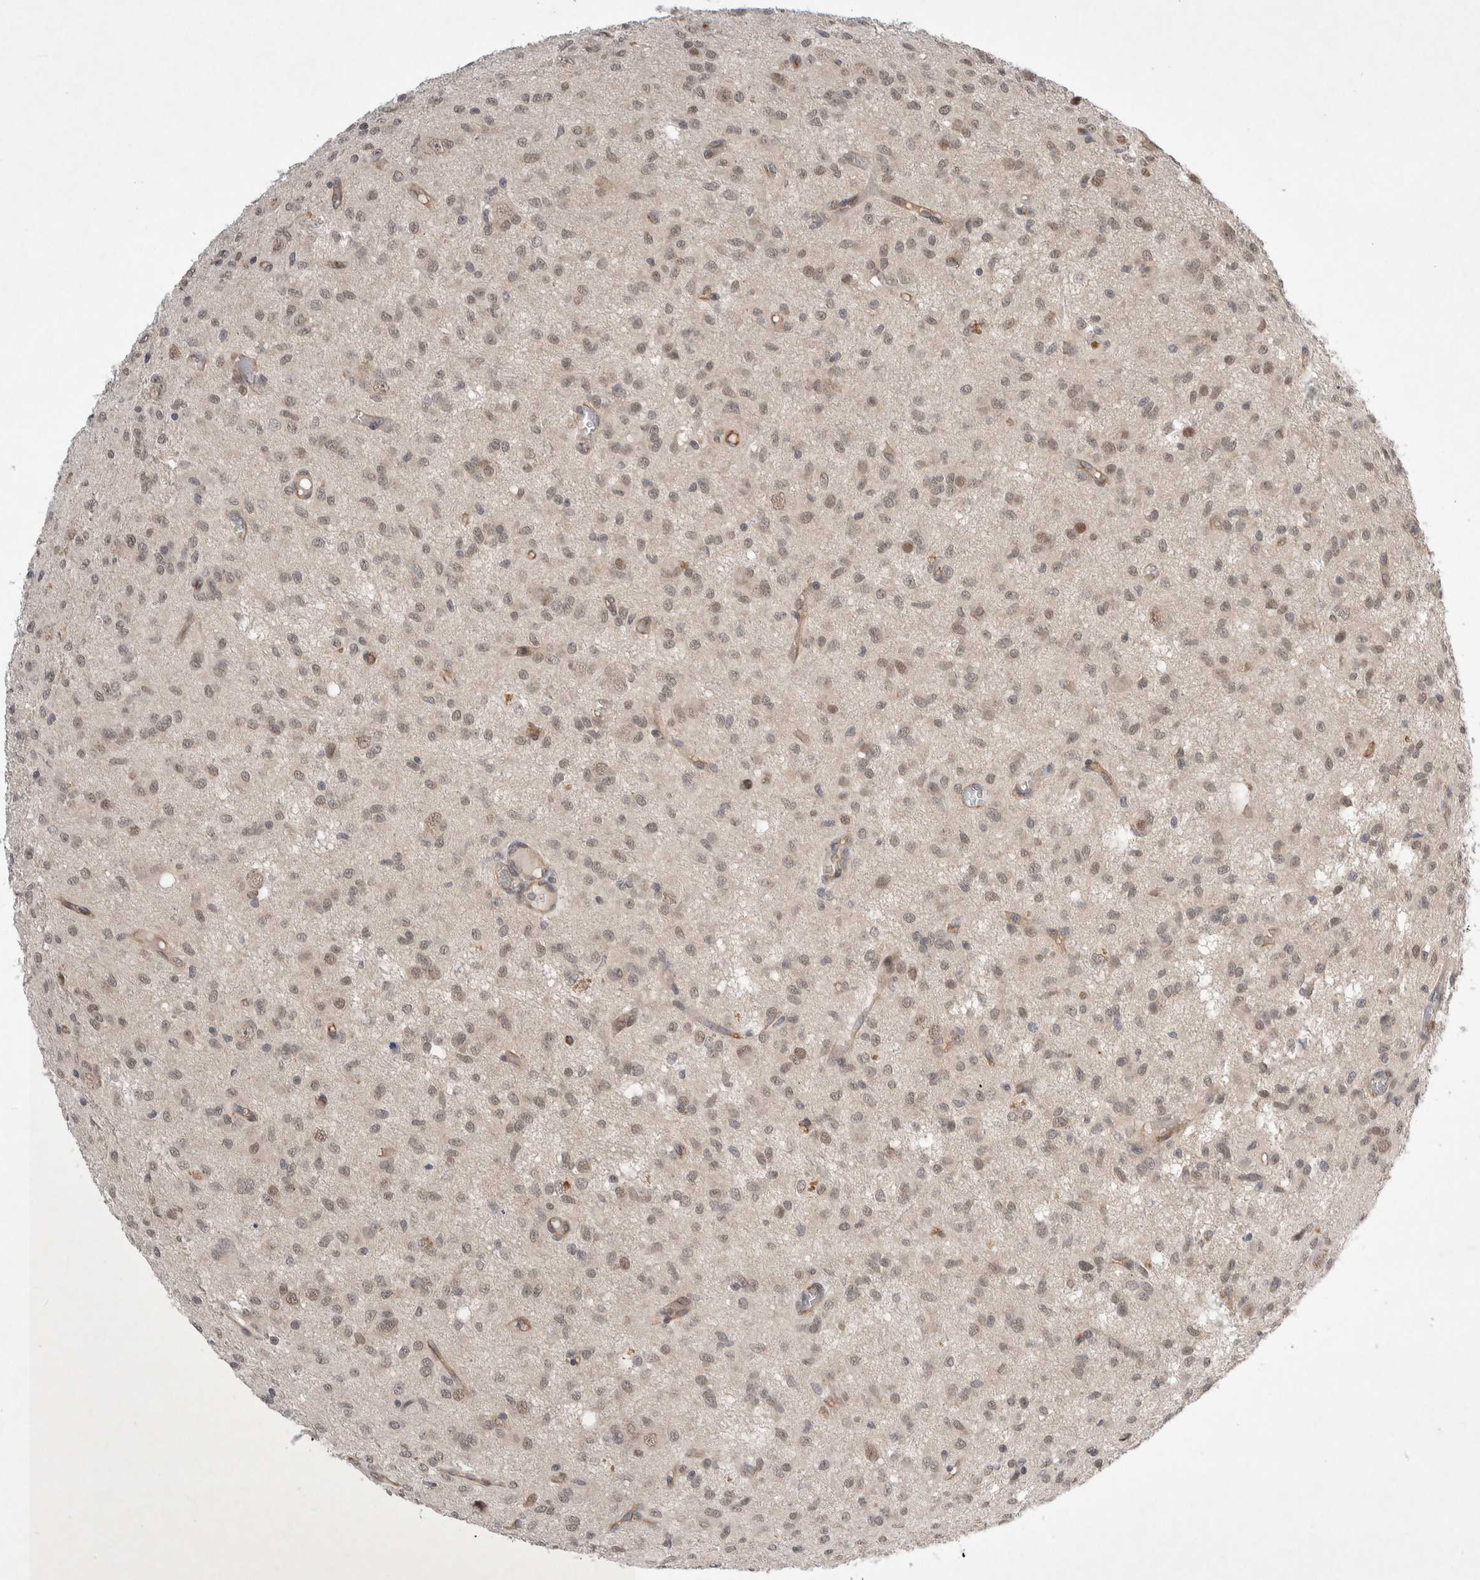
{"staining": {"intensity": "weak", "quantity": "25%-75%", "location": "nuclear"}, "tissue": "glioma", "cell_type": "Tumor cells", "image_type": "cancer", "snomed": [{"axis": "morphology", "description": "Glioma, malignant, High grade"}, {"axis": "topography", "description": "Brain"}], "caption": "A histopathology image of human glioma stained for a protein displays weak nuclear brown staining in tumor cells.", "gene": "ZNF704", "patient": {"sex": "female", "age": 59}}